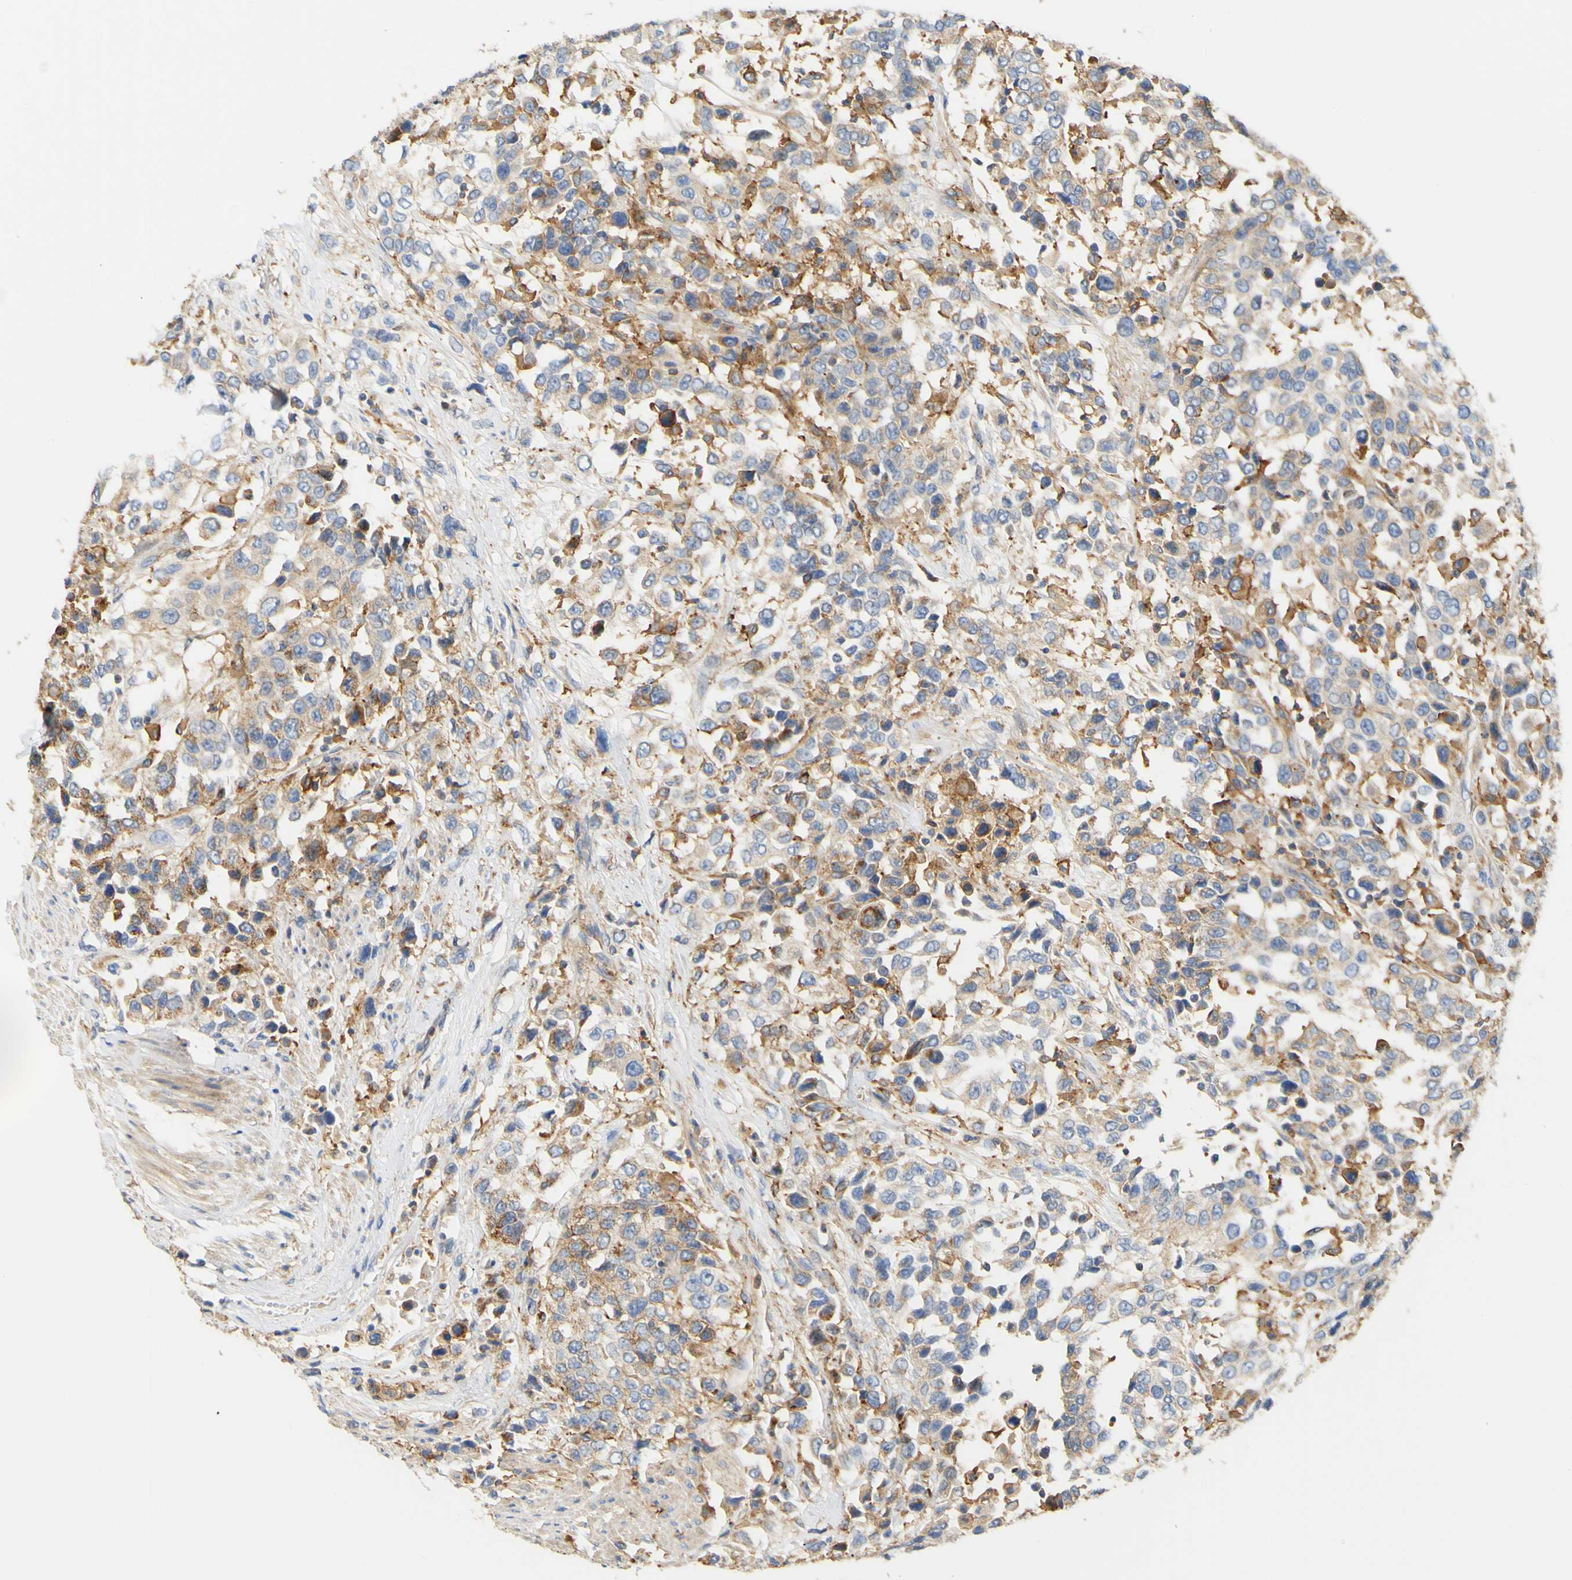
{"staining": {"intensity": "moderate", "quantity": "25%-75%", "location": "cytoplasmic/membranous"}, "tissue": "urothelial cancer", "cell_type": "Tumor cells", "image_type": "cancer", "snomed": [{"axis": "morphology", "description": "Urothelial carcinoma, High grade"}, {"axis": "topography", "description": "Urinary bladder"}], "caption": "Urothelial cancer tissue demonstrates moderate cytoplasmic/membranous staining in approximately 25%-75% of tumor cells", "gene": "PCDH7", "patient": {"sex": "female", "age": 80}}